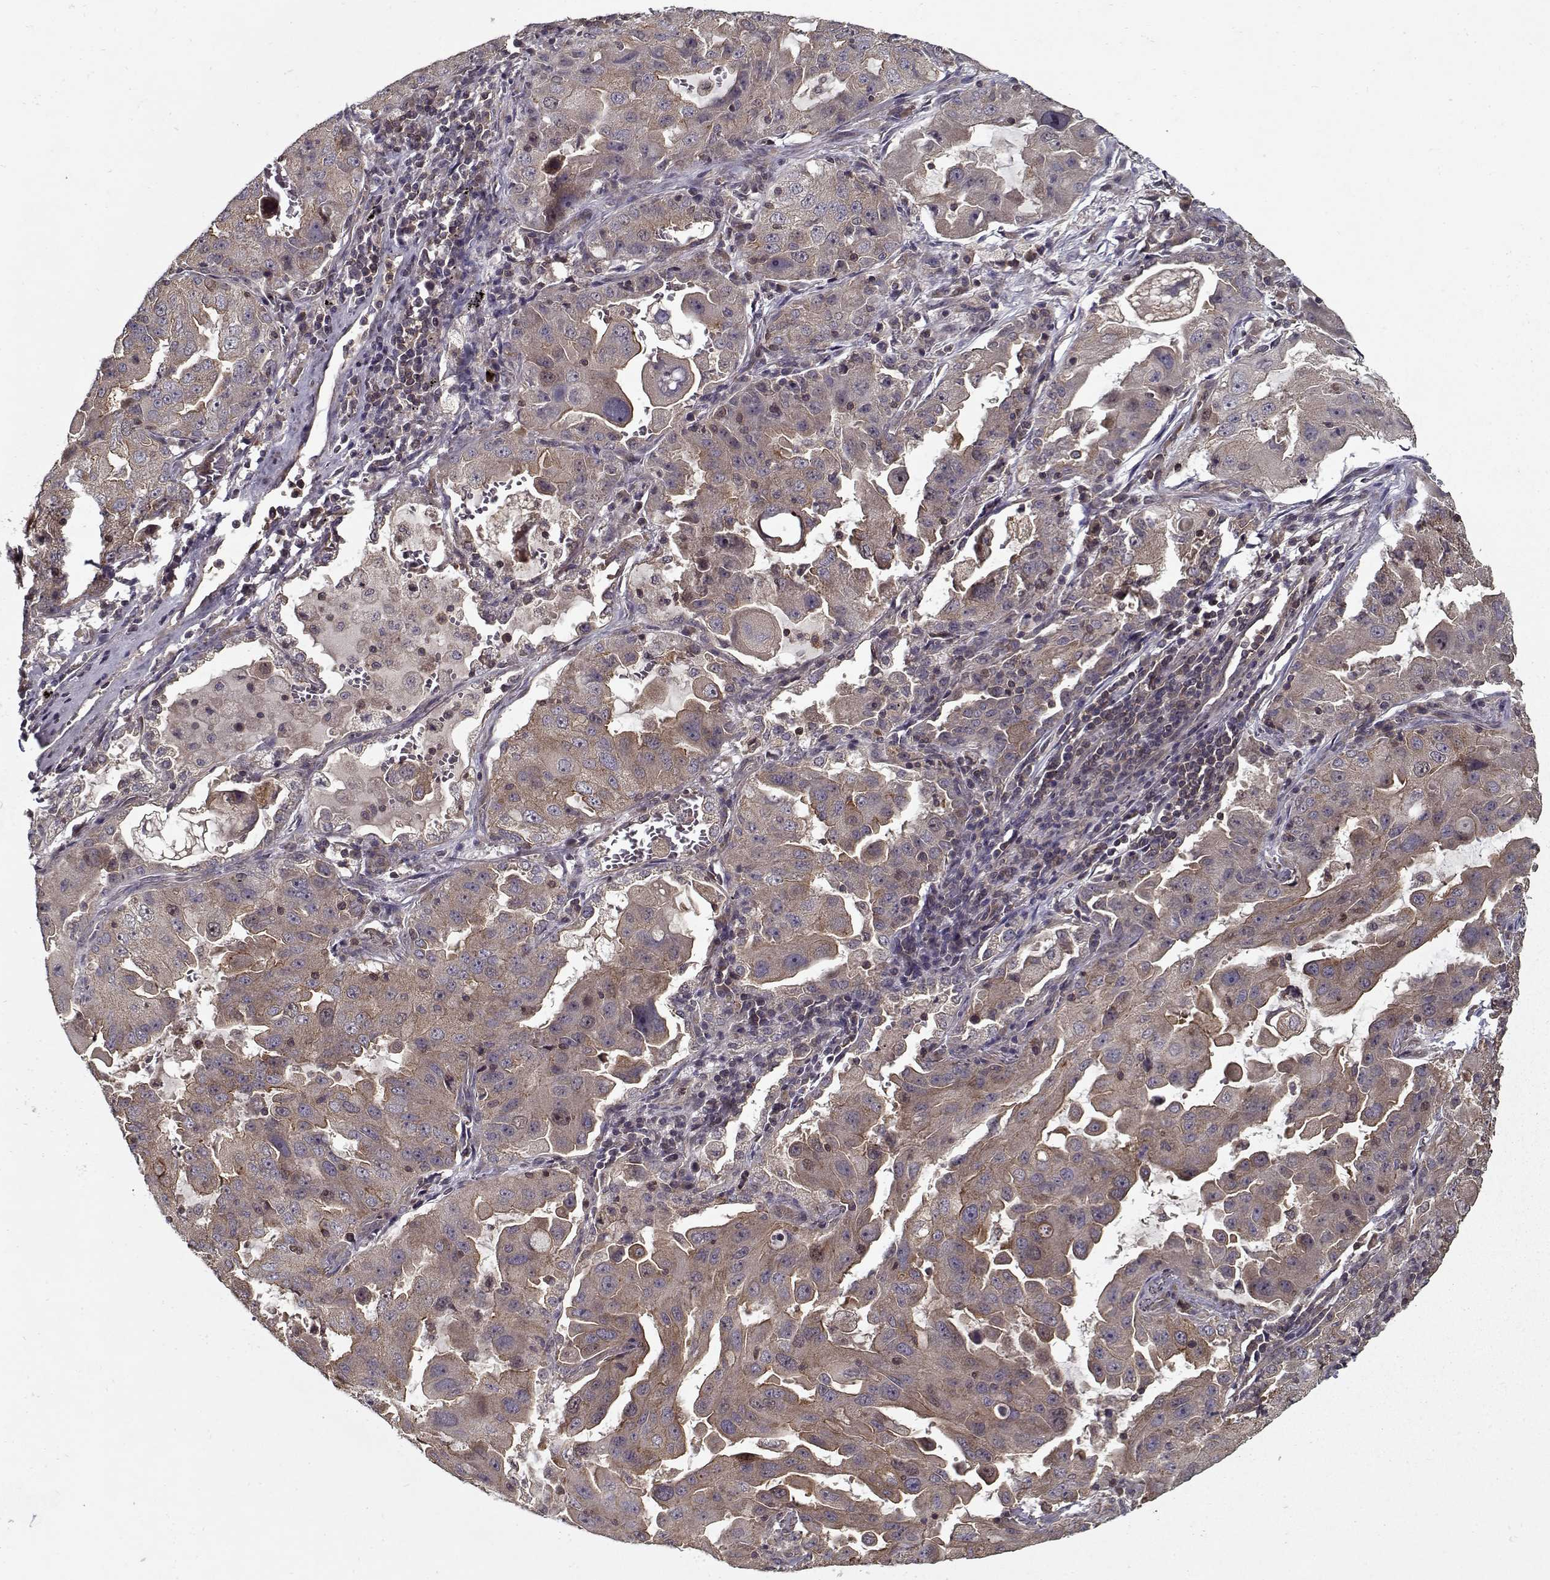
{"staining": {"intensity": "weak", "quantity": "<25%", "location": "cytoplasmic/membranous"}, "tissue": "lung cancer", "cell_type": "Tumor cells", "image_type": "cancer", "snomed": [{"axis": "morphology", "description": "Adenocarcinoma, NOS"}, {"axis": "topography", "description": "Lung"}], "caption": "Tumor cells show no significant expression in adenocarcinoma (lung). (DAB (3,3'-diaminobenzidine) immunohistochemistry (IHC) visualized using brightfield microscopy, high magnification).", "gene": "PPP1R12A", "patient": {"sex": "female", "age": 61}}